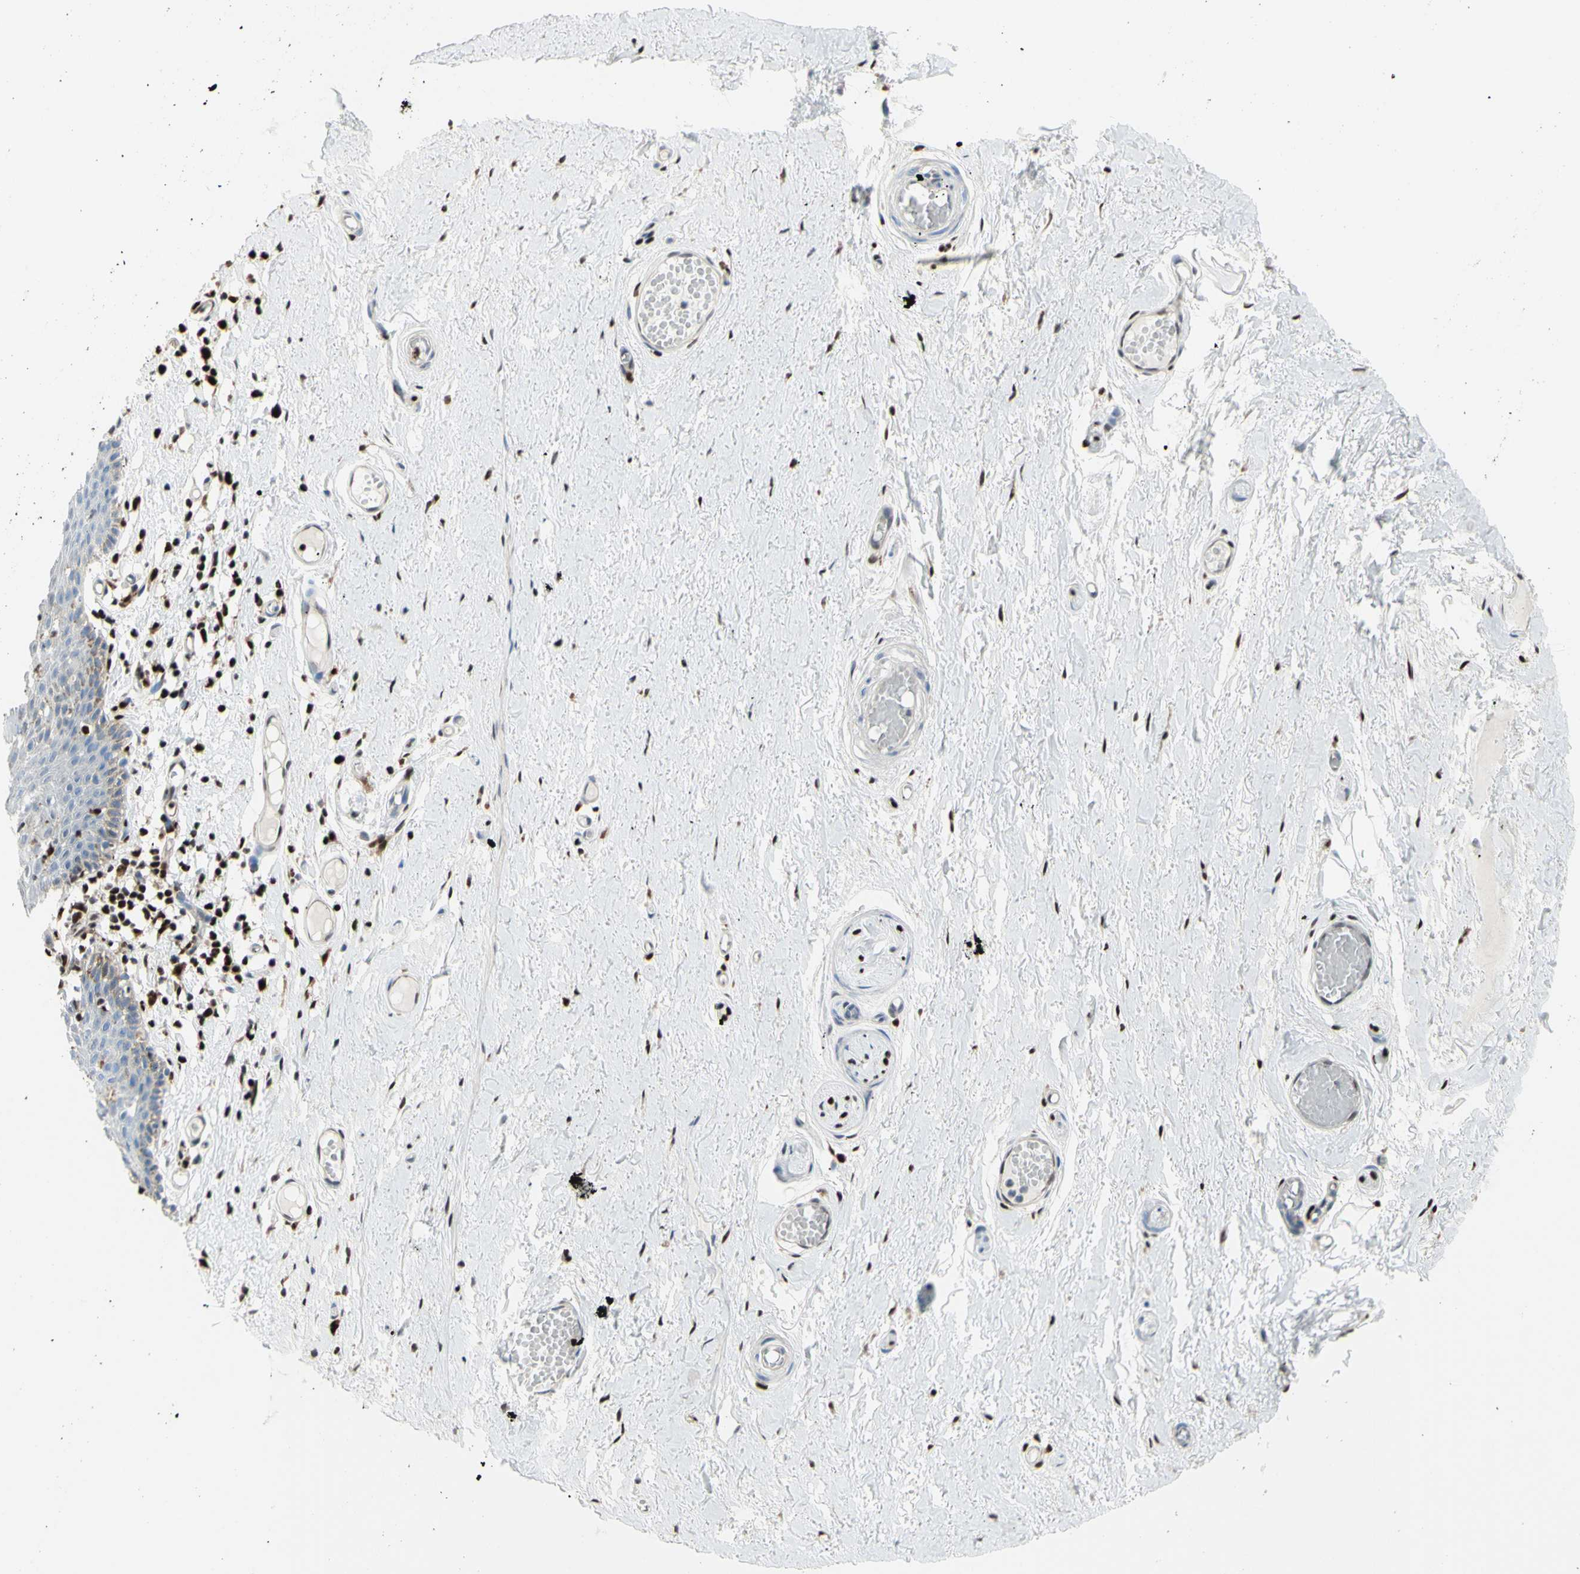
{"staining": {"intensity": "weak", "quantity": "<25%", "location": "cytoplasmic/membranous"}, "tissue": "skin", "cell_type": "Epidermal cells", "image_type": "normal", "snomed": [{"axis": "morphology", "description": "Normal tissue, NOS"}, {"axis": "topography", "description": "Adipose tissue"}, {"axis": "topography", "description": "Vascular tissue"}, {"axis": "topography", "description": "Anal"}, {"axis": "topography", "description": "Peripheral nerve tissue"}], "caption": "This is an immunohistochemistry micrograph of unremarkable human skin. There is no expression in epidermal cells.", "gene": "EED", "patient": {"sex": "female", "age": 54}}